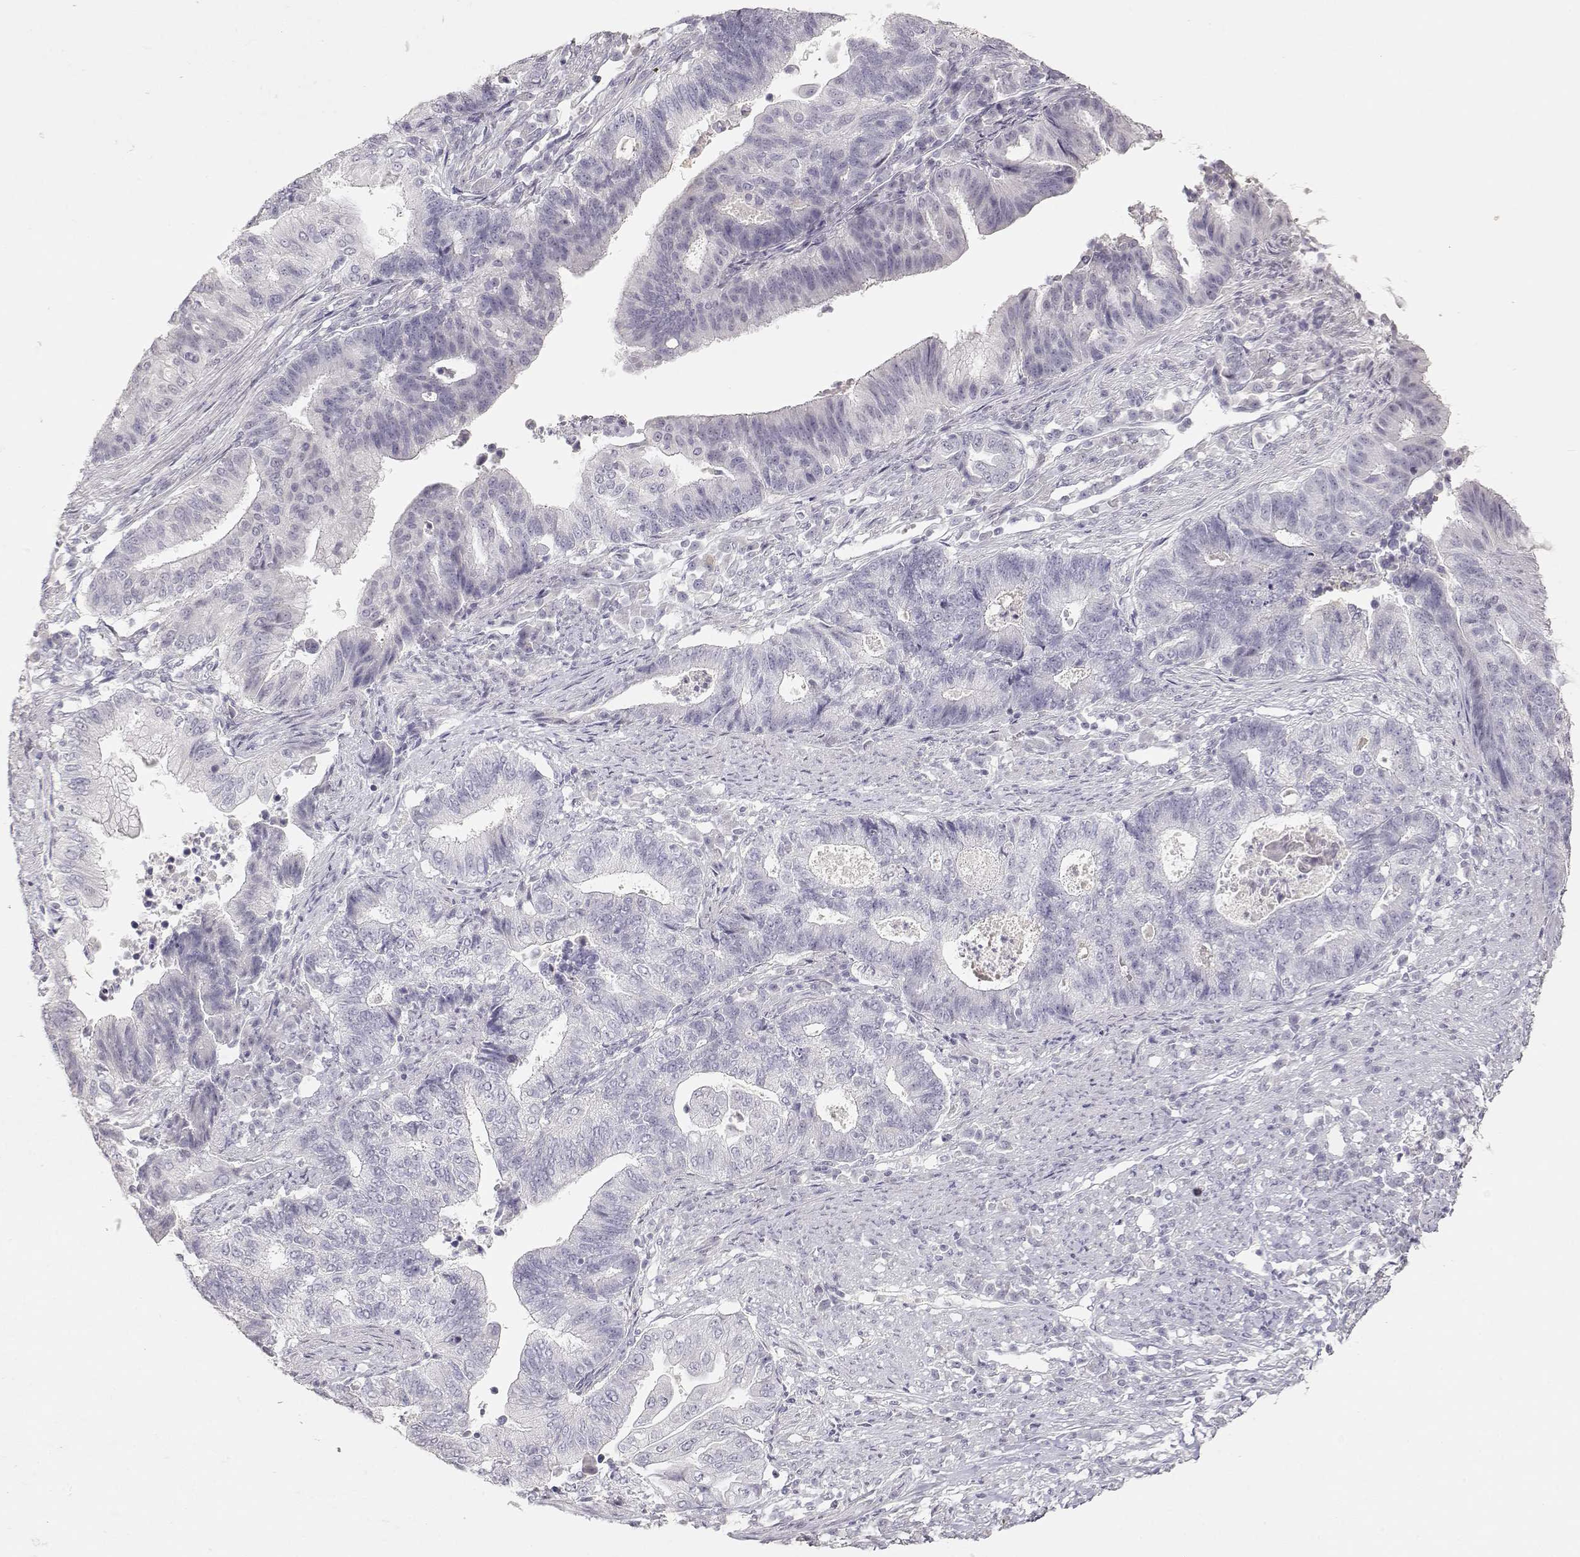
{"staining": {"intensity": "negative", "quantity": "none", "location": "none"}, "tissue": "endometrial cancer", "cell_type": "Tumor cells", "image_type": "cancer", "snomed": [{"axis": "morphology", "description": "Adenocarcinoma, NOS"}, {"axis": "topography", "description": "Uterus"}, {"axis": "topography", "description": "Endometrium"}], "caption": "Immunohistochemistry micrograph of human adenocarcinoma (endometrial) stained for a protein (brown), which demonstrates no staining in tumor cells. The staining is performed using DAB (3,3'-diaminobenzidine) brown chromogen with nuclei counter-stained in using hematoxylin.", "gene": "TKTL1", "patient": {"sex": "female", "age": 54}}